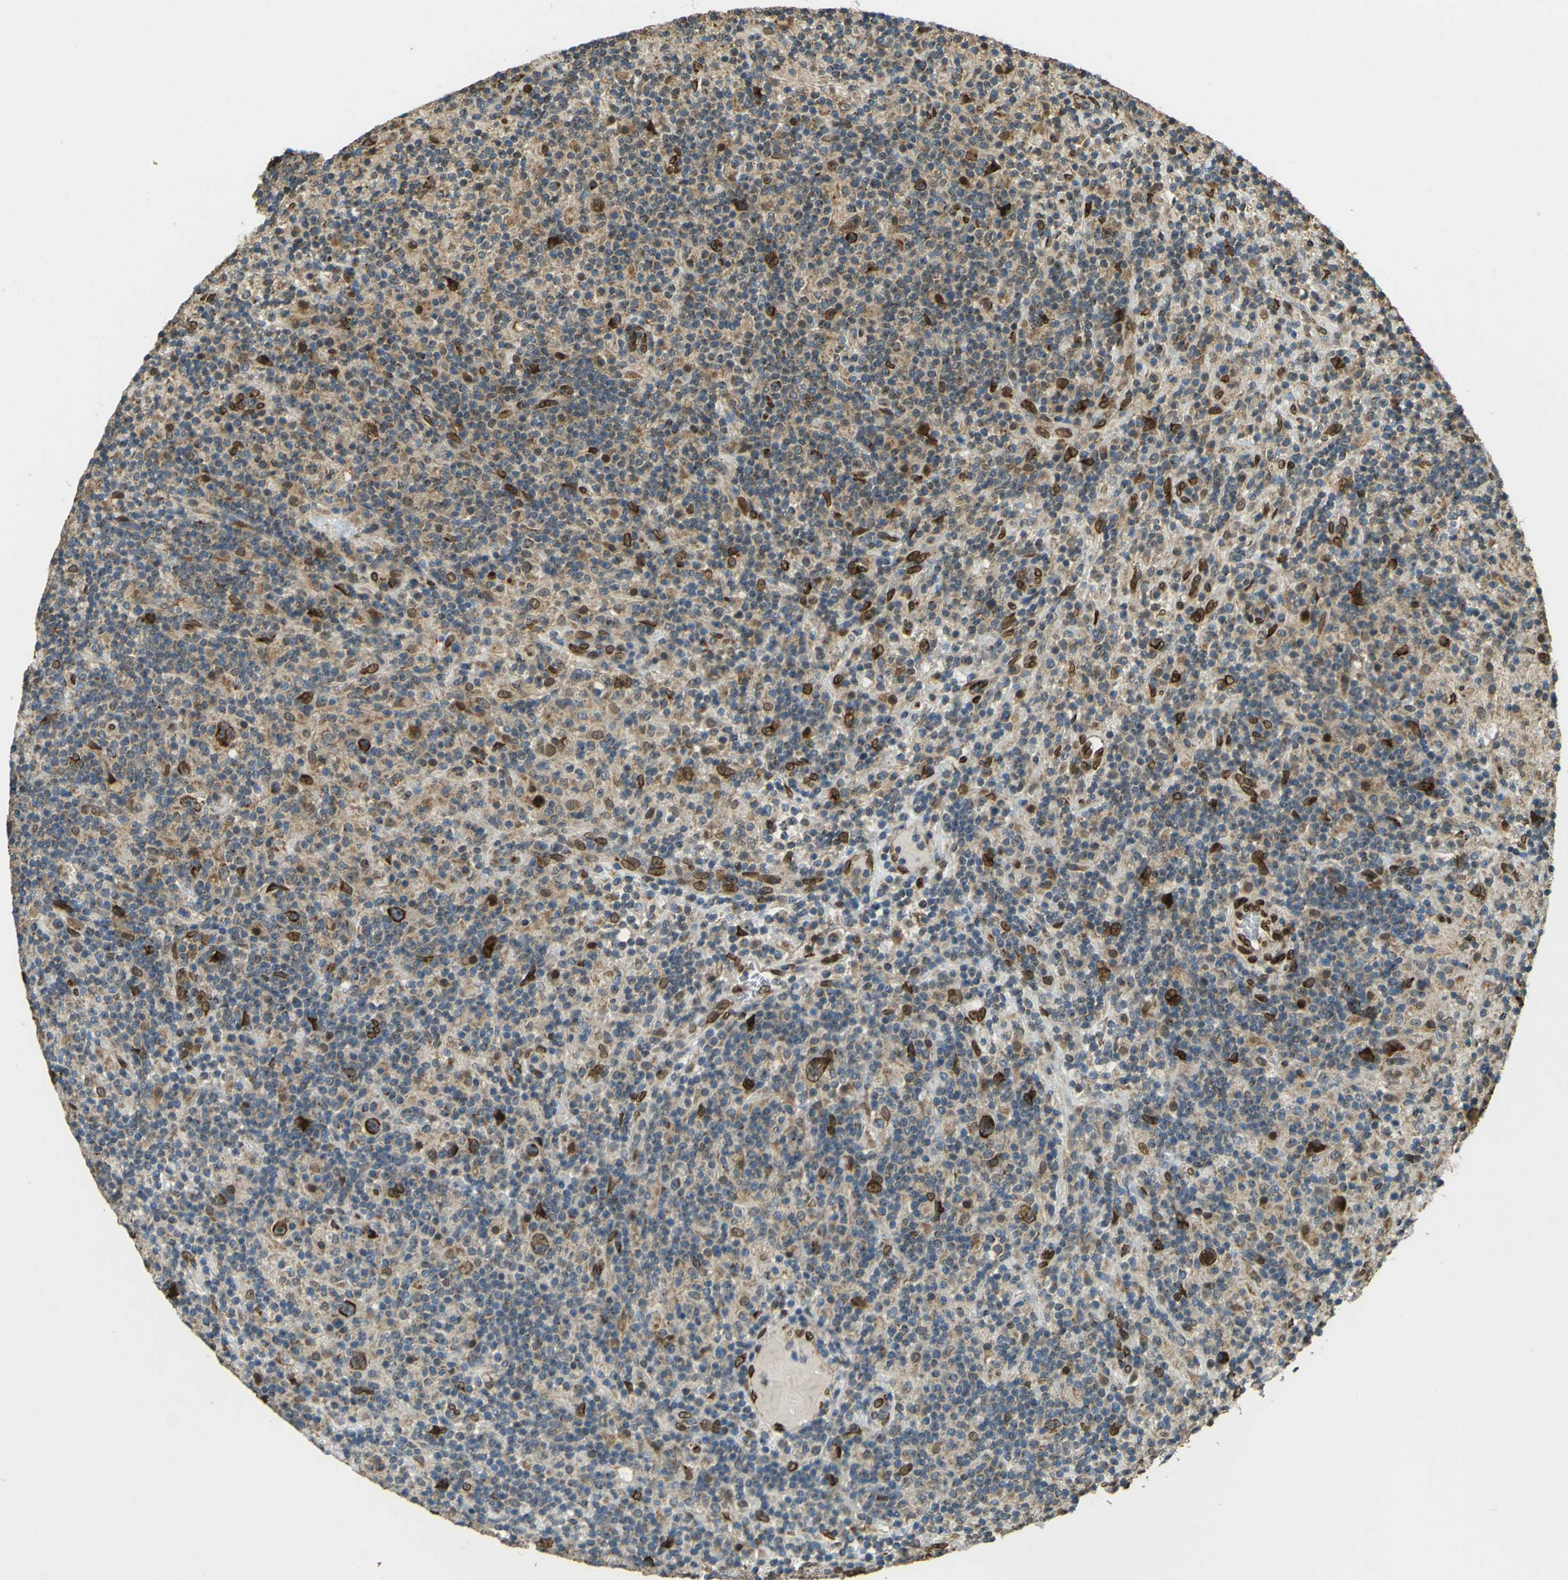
{"staining": {"intensity": "strong", "quantity": ">75%", "location": "cytoplasmic/membranous,nuclear"}, "tissue": "lymphoma", "cell_type": "Tumor cells", "image_type": "cancer", "snomed": [{"axis": "morphology", "description": "Hodgkin's disease, NOS"}, {"axis": "topography", "description": "Lymph node"}], "caption": "The immunohistochemical stain shows strong cytoplasmic/membranous and nuclear expression in tumor cells of Hodgkin's disease tissue.", "gene": "GALNT1", "patient": {"sex": "male", "age": 70}}